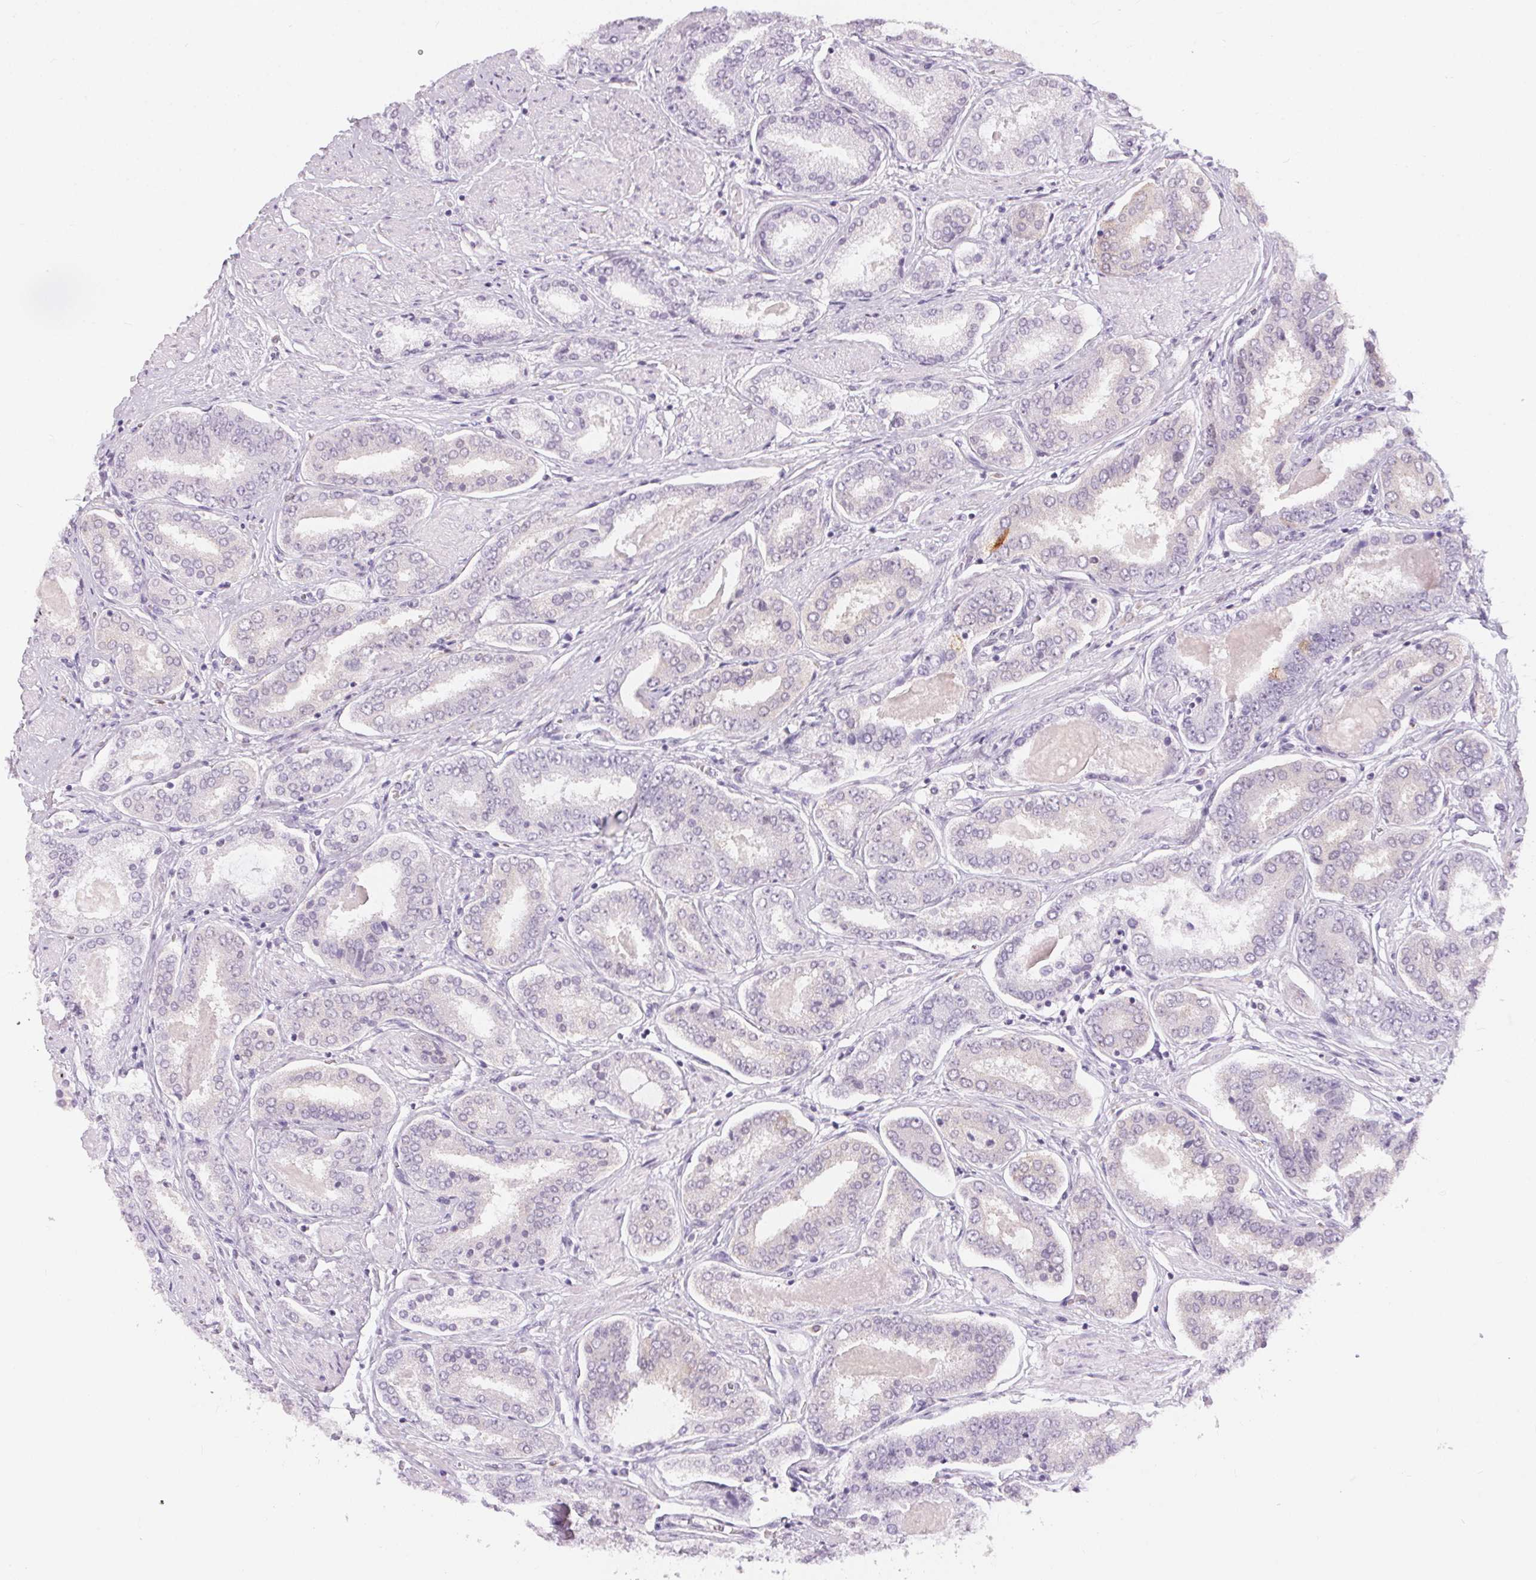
{"staining": {"intensity": "negative", "quantity": "none", "location": "none"}, "tissue": "prostate cancer", "cell_type": "Tumor cells", "image_type": "cancer", "snomed": [{"axis": "morphology", "description": "Adenocarcinoma, High grade"}, {"axis": "topography", "description": "Prostate"}], "caption": "A high-resolution image shows immunohistochemistry (IHC) staining of prostate adenocarcinoma (high-grade), which displays no significant positivity in tumor cells.", "gene": "CADPS", "patient": {"sex": "male", "age": 63}}